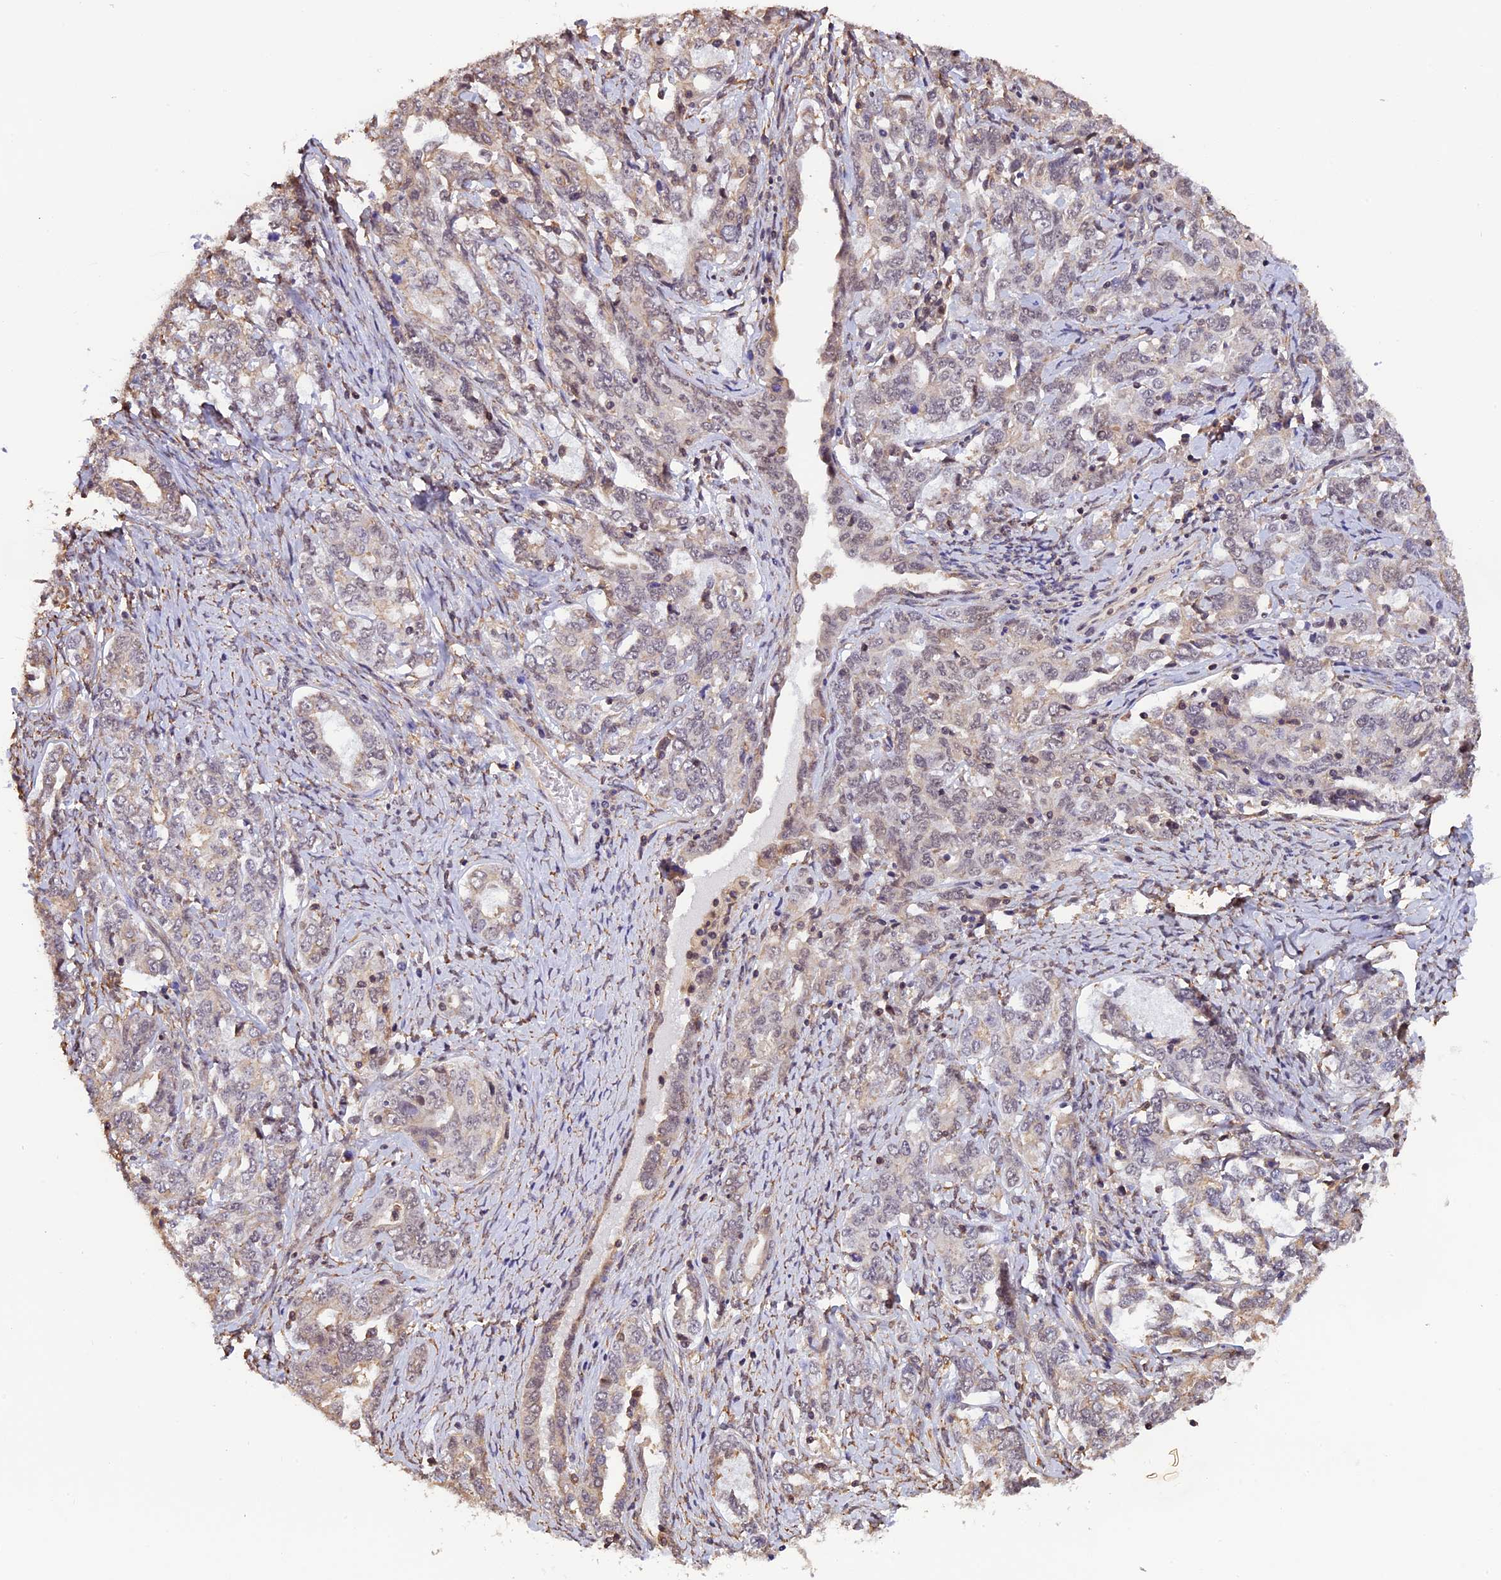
{"staining": {"intensity": "moderate", "quantity": "<25%", "location": "nuclear"}, "tissue": "ovarian cancer", "cell_type": "Tumor cells", "image_type": "cancer", "snomed": [{"axis": "morphology", "description": "Carcinoma, endometroid"}, {"axis": "topography", "description": "Ovary"}], "caption": "Ovarian cancer stained for a protein (brown) displays moderate nuclear positive staining in about <25% of tumor cells.", "gene": "ZC3H4", "patient": {"sex": "female", "age": 62}}